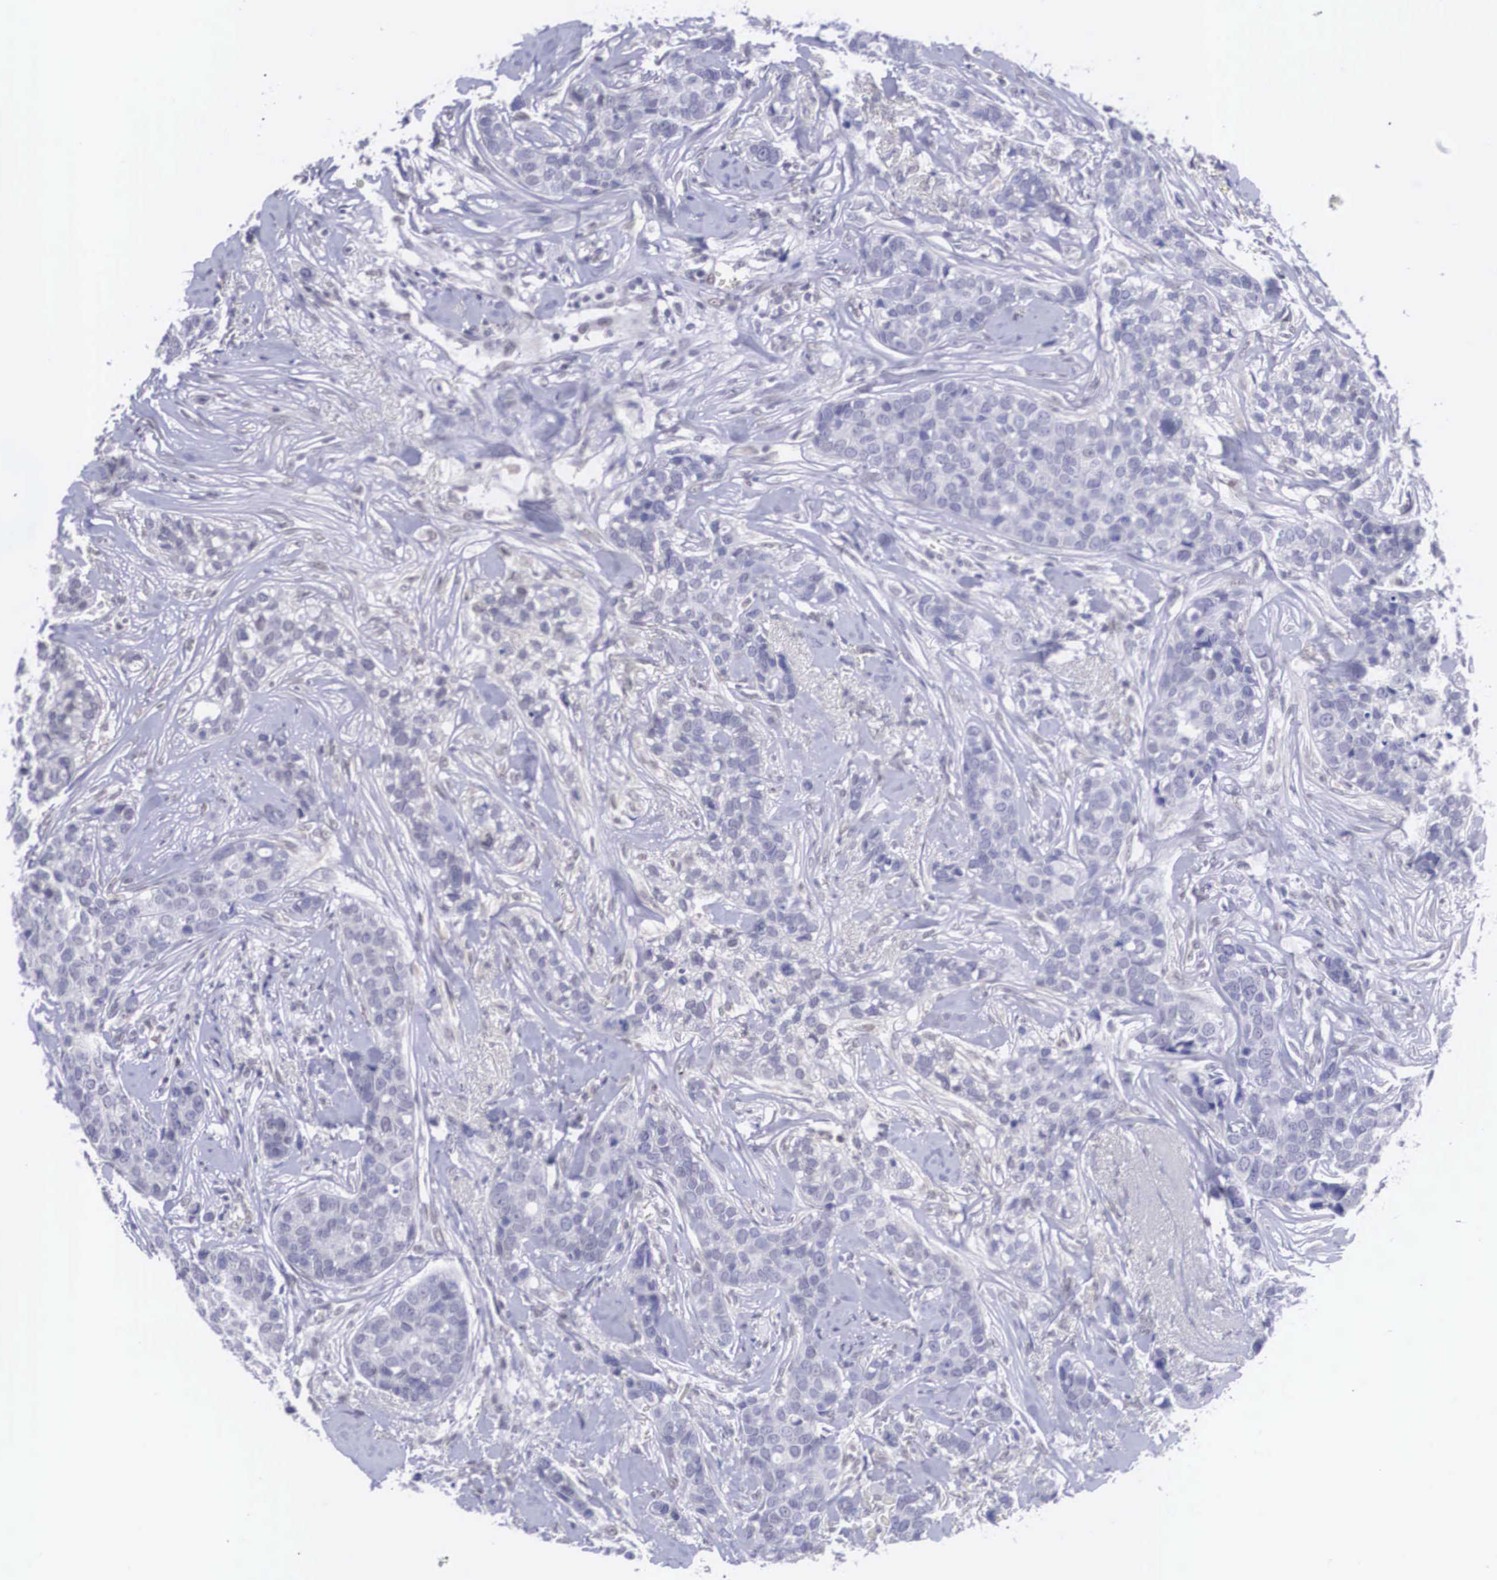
{"staining": {"intensity": "negative", "quantity": "none", "location": "none"}, "tissue": "breast cancer", "cell_type": "Tumor cells", "image_type": "cancer", "snomed": [{"axis": "morphology", "description": "Duct carcinoma"}, {"axis": "topography", "description": "Breast"}], "caption": "Invasive ductal carcinoma (breast) was stained to show a protein in brown. There is no significant positivity in tumor cells.", "gene": "NINL", "patient": {"sex": "female", "age": 91}}